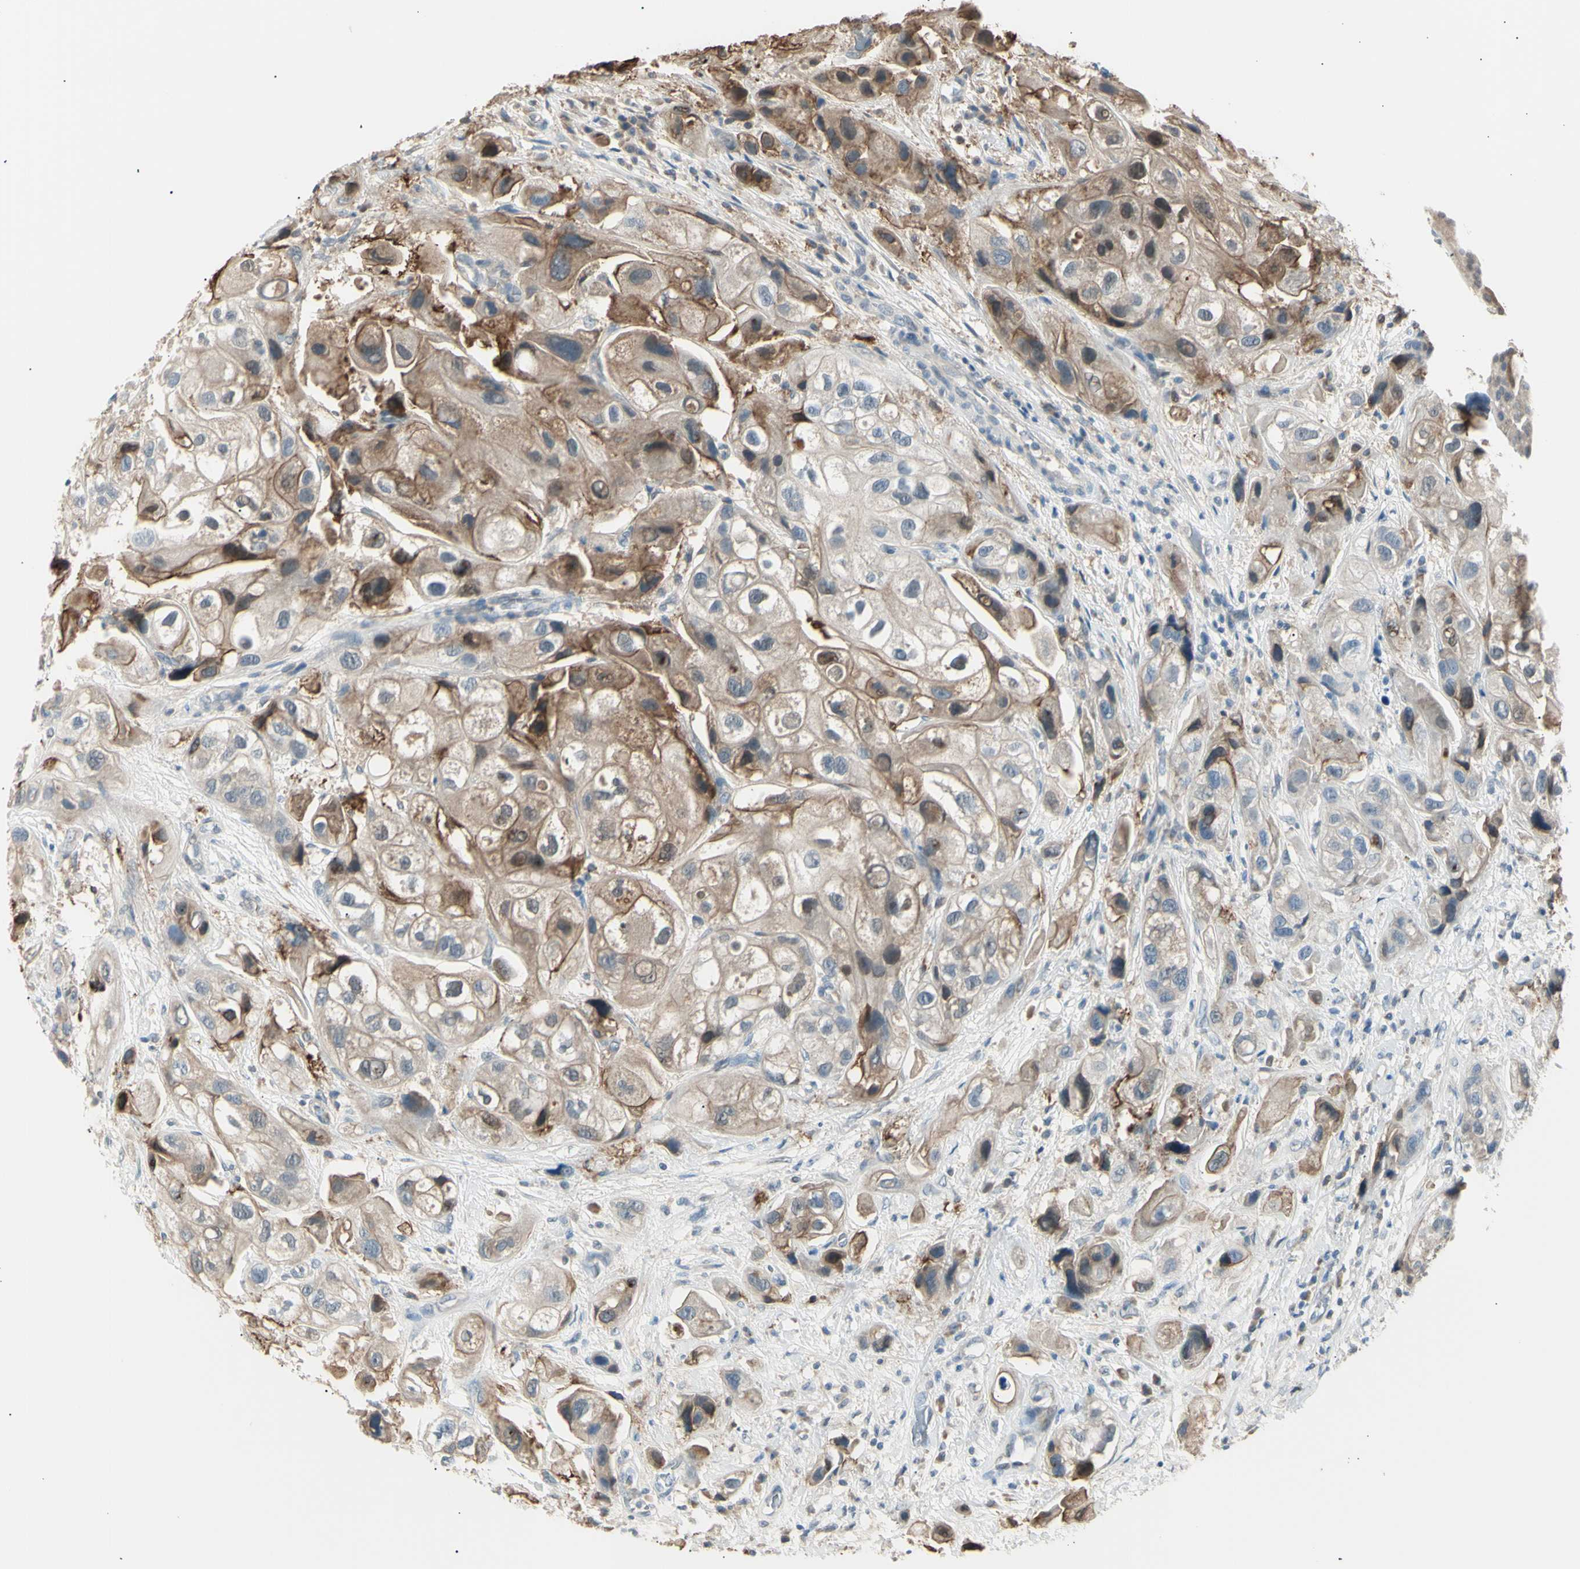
{"staining": {"intensity": "moderate", "quantity": "25%-75%", "location": "cytoplasmic/membranous"}, "tissue": "urothelial cancer", "cell_type": "Tumor cells", "image_type": "cancer", "snomed": [{"axis": "morphology", "description": "Urothelial carcinoma, High grade"}, {"axis": "topography", "description": "Urinary bladder"}], "caption": "High-grade urothelial carcinoma stained with a brown dye shows moderate cytoplasmic/membranous positive expression in about 25%-75% of tumor cells.", "gene": "LHPP", "patient": {"sex": "female", "age": 64}}